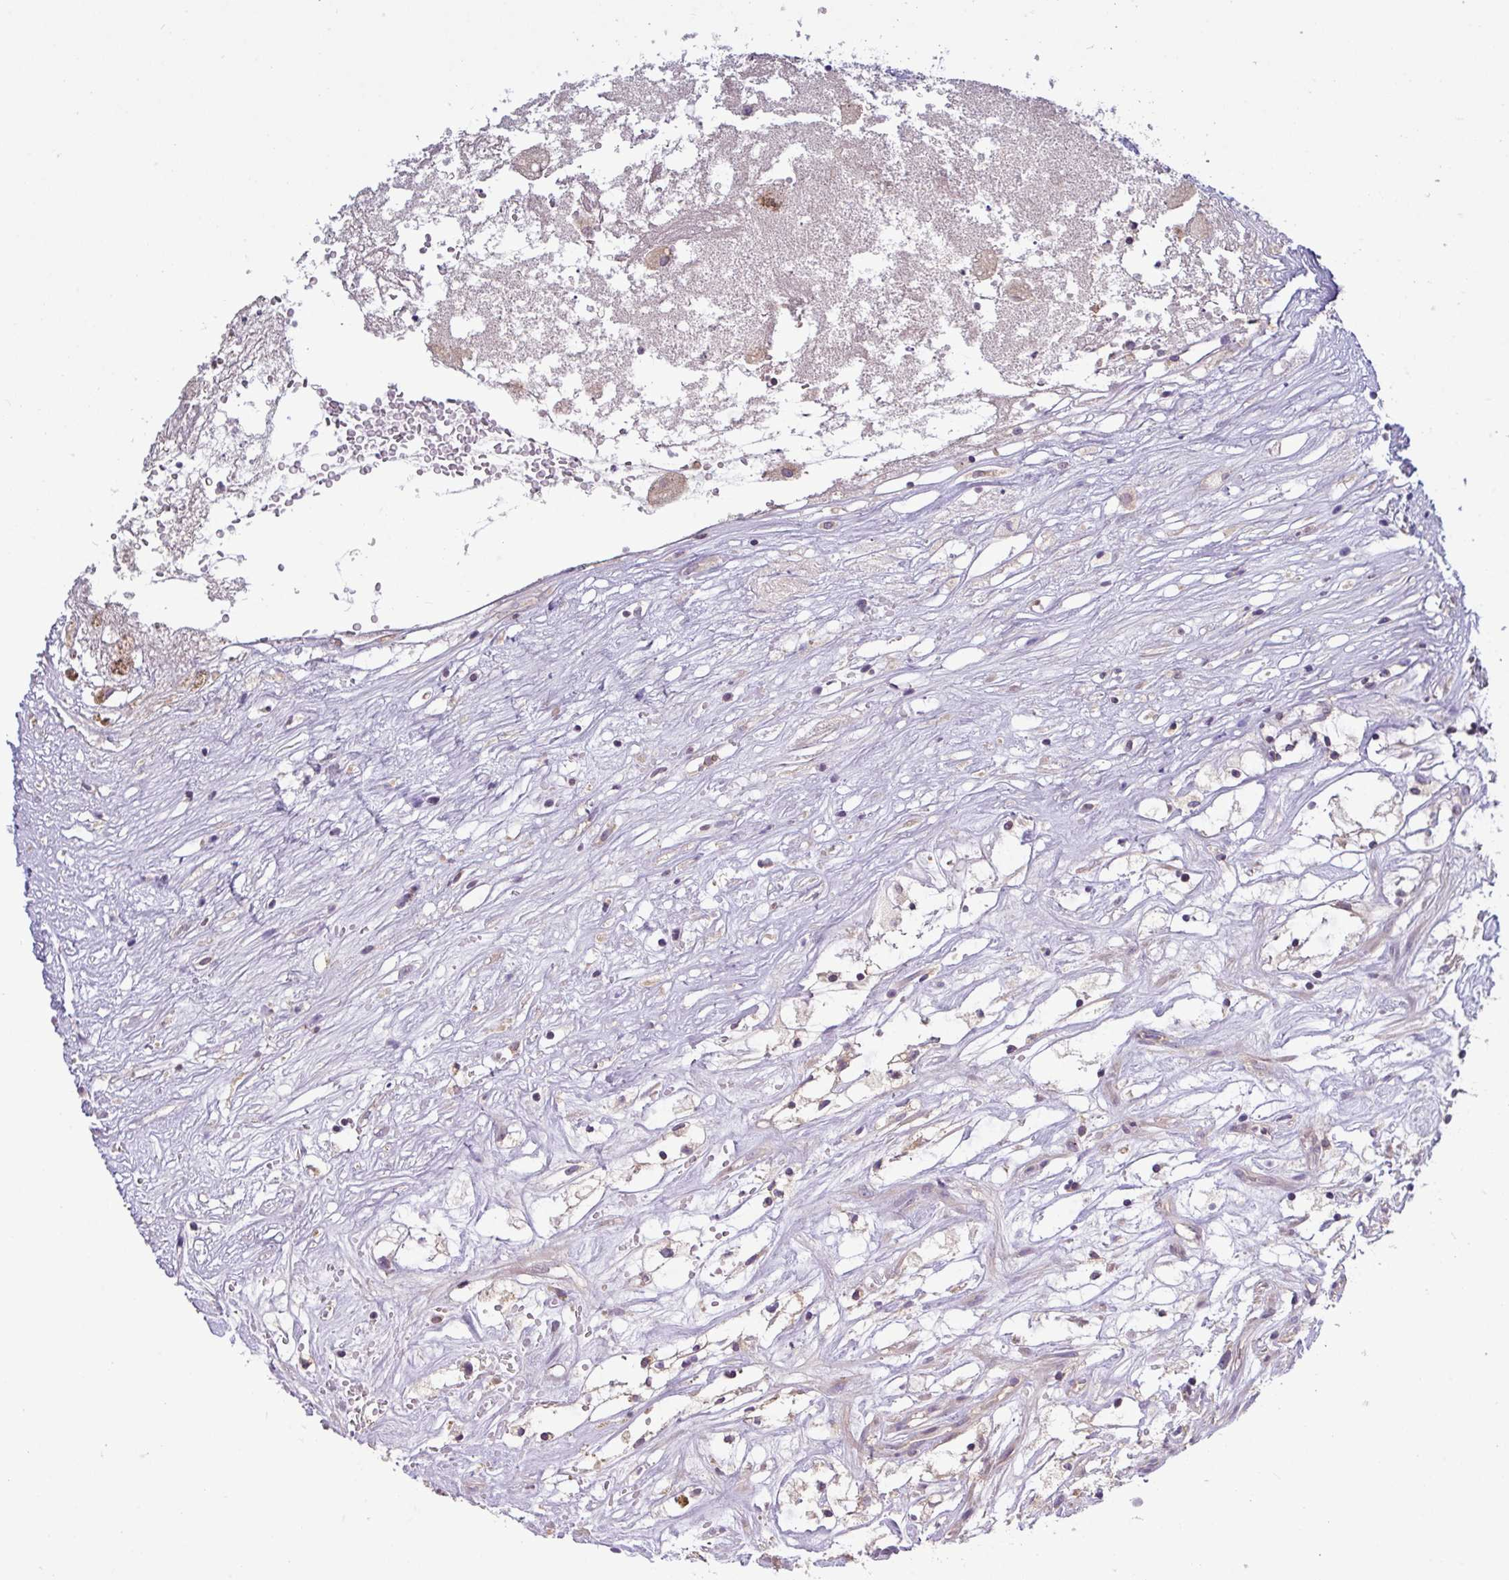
{"staining": {"intensity": "negative", "quantity": "none", "location": "none"}, "tissue": "renal cancer", "cell_type": "Tumor cells", "image_type": "cancer", "snomed": [{"axis": "morphology", "description": "Adenocarcinoma, NOS"}, {"axis": "topography", "description": "Kidney"}], "caption": "Adenocarcinoma (renal) stained for a protein using immunohistochemistry (IHC) displays no expression tumor cells.", "gene": "TMEM62", "patient": {"sex": "male", "age": 59}}